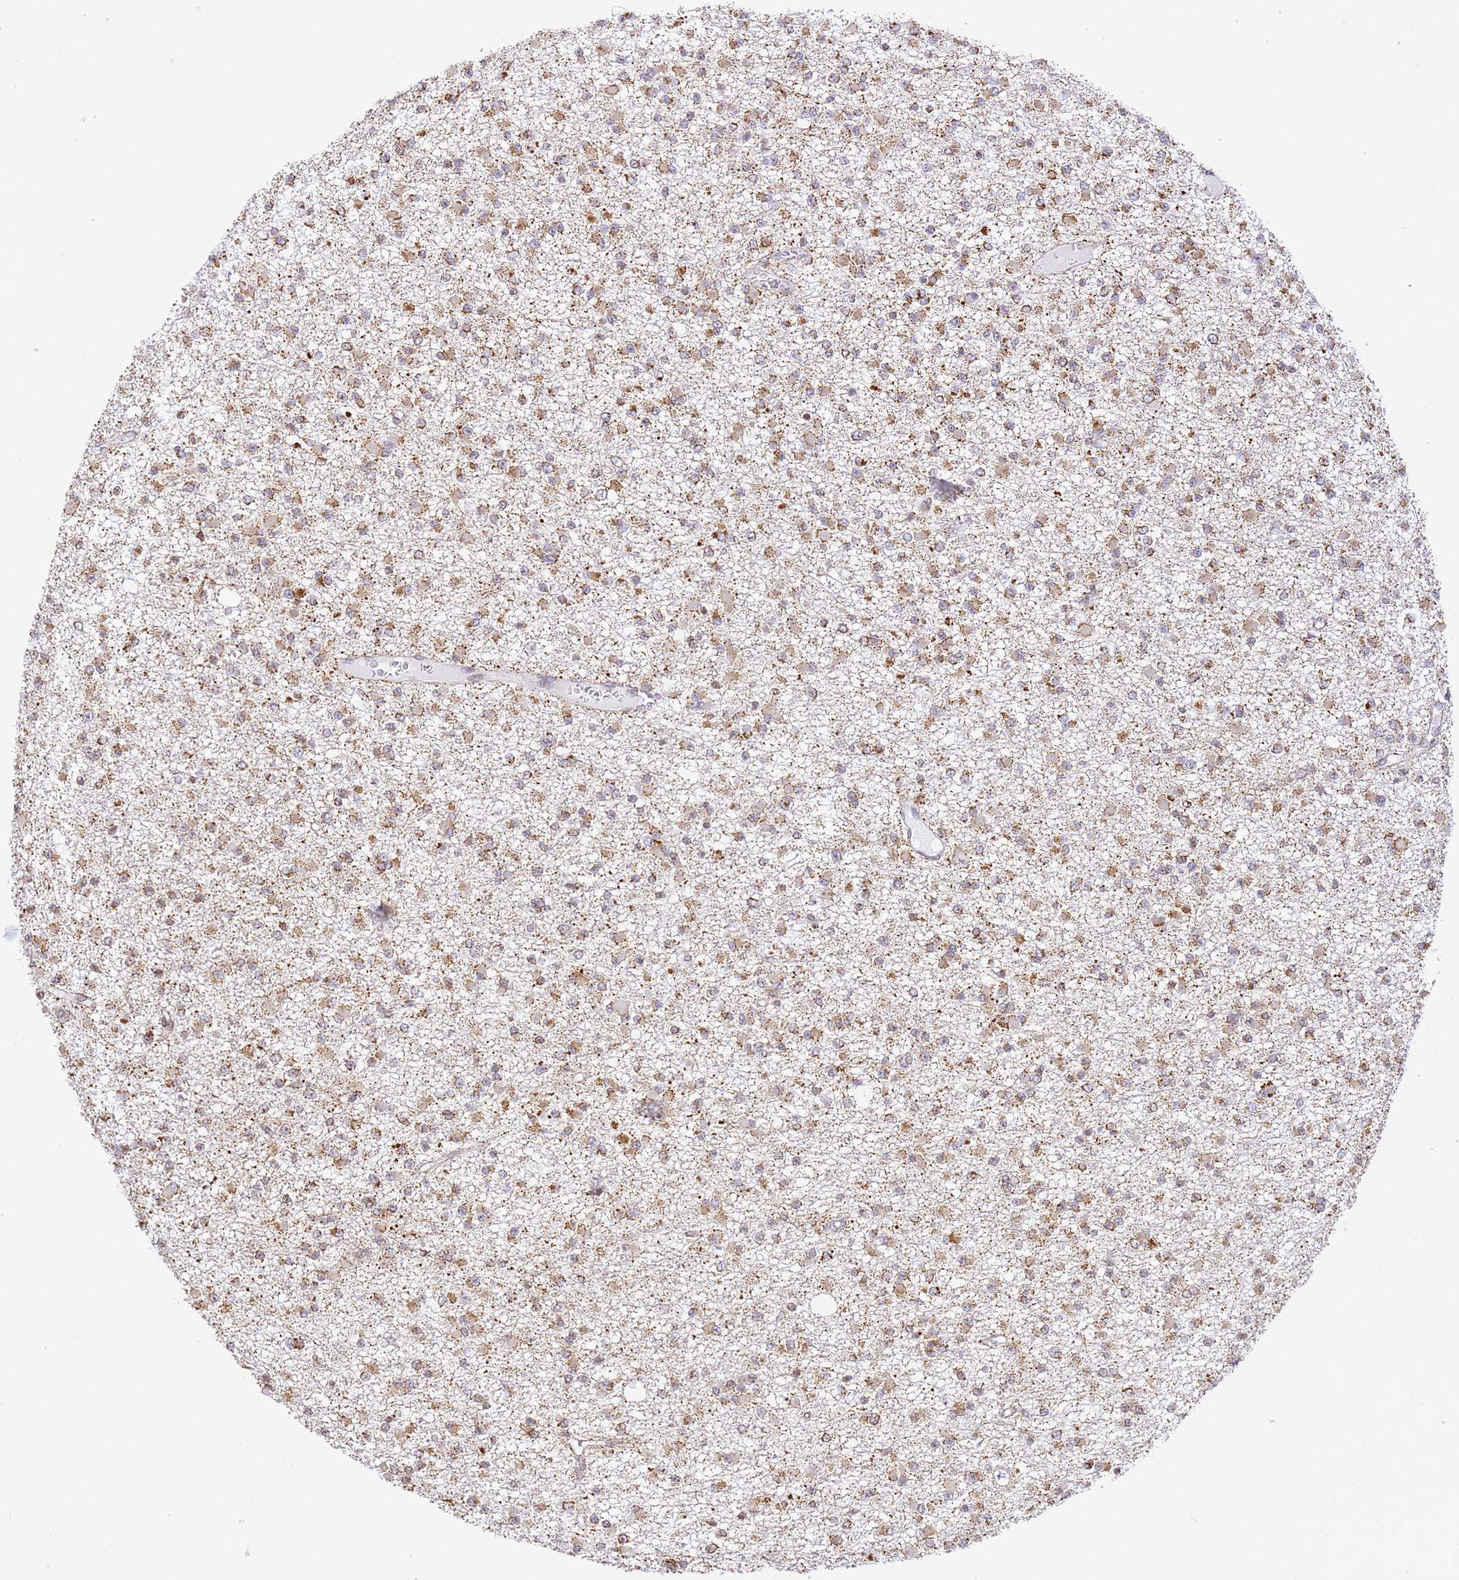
{"staining": {"intensity": "moderate", "quantity": ">75%", "location": "cytoplasmic/membranous"}, "tissue": "glioma", "cell_type": "Tumor cells", "image_type": "cancer", "snomed": [{"axis": "morphology", "description": "Glioma, malignant, Low grade"}, {"axis": "topography", "description": "Brain"}], "caption": "About >75% of tumor cells in human glioma demonstrate moderate cytoplasmic/membranous protein positivity as visualized by brown immunohistochemical staining.", "gene": "HSPE1", "patient": {"sex": "female", "age": 22}}